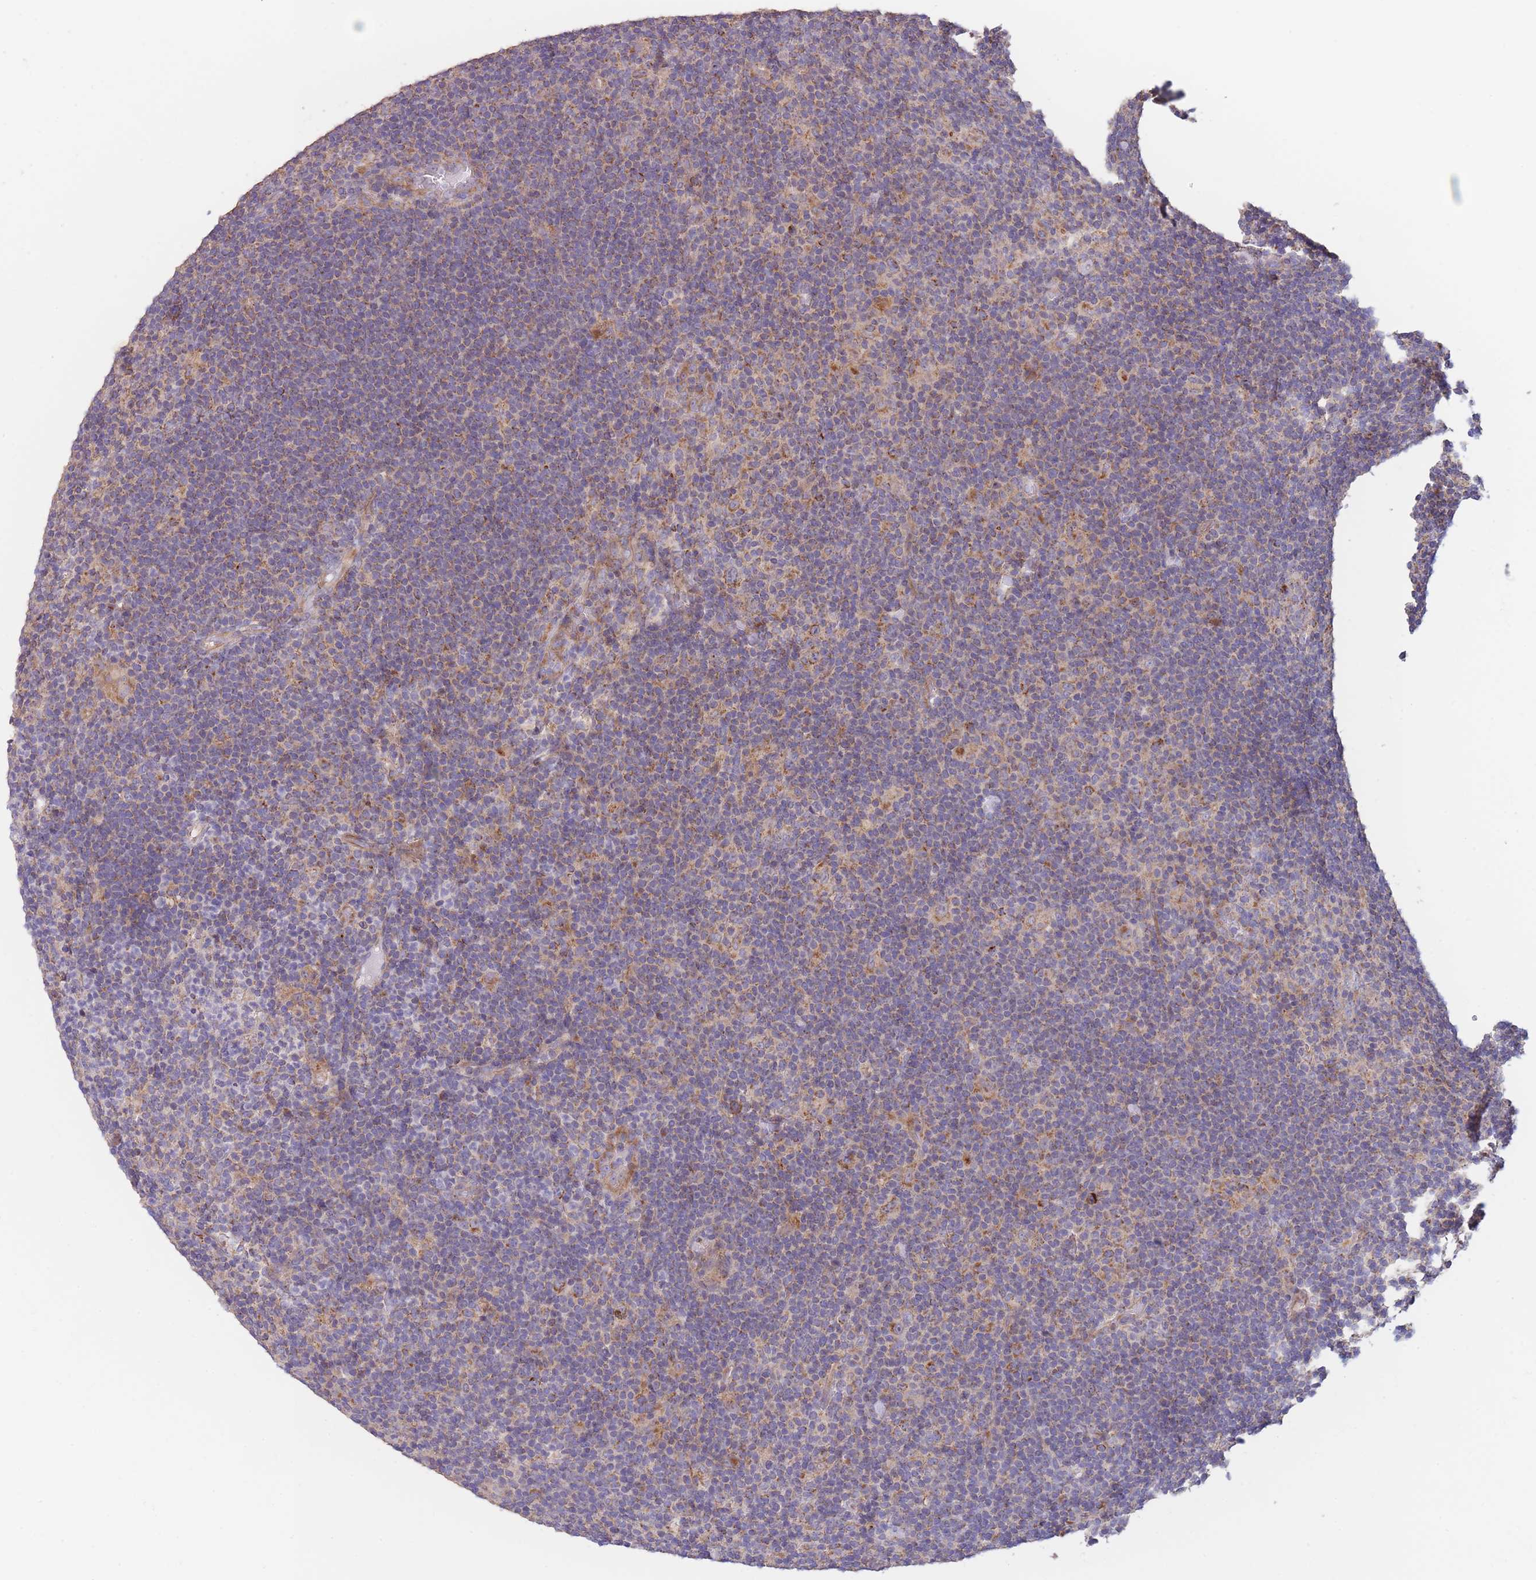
{"staining": {"intensity": "moderate", "quantity": ">75%", "location": "cytoplasmic/membranous"}, "tissue": "lymphoma", "cell_type": "Tumor cells", "image_type": "cancer", "snomed": [{"axis": "morphology", "description": "Hodgkin's disease, NOS"}, {"axis": "topography", "description": "Lymph node"}], "caption": "This is an image of IHC staining of lymphoma, which shows moderate positivity in the cytoplasmic/membranous of tumor cells.", "gene": "SLC25A42", "patient": {"sex": "female", "age": 57}}